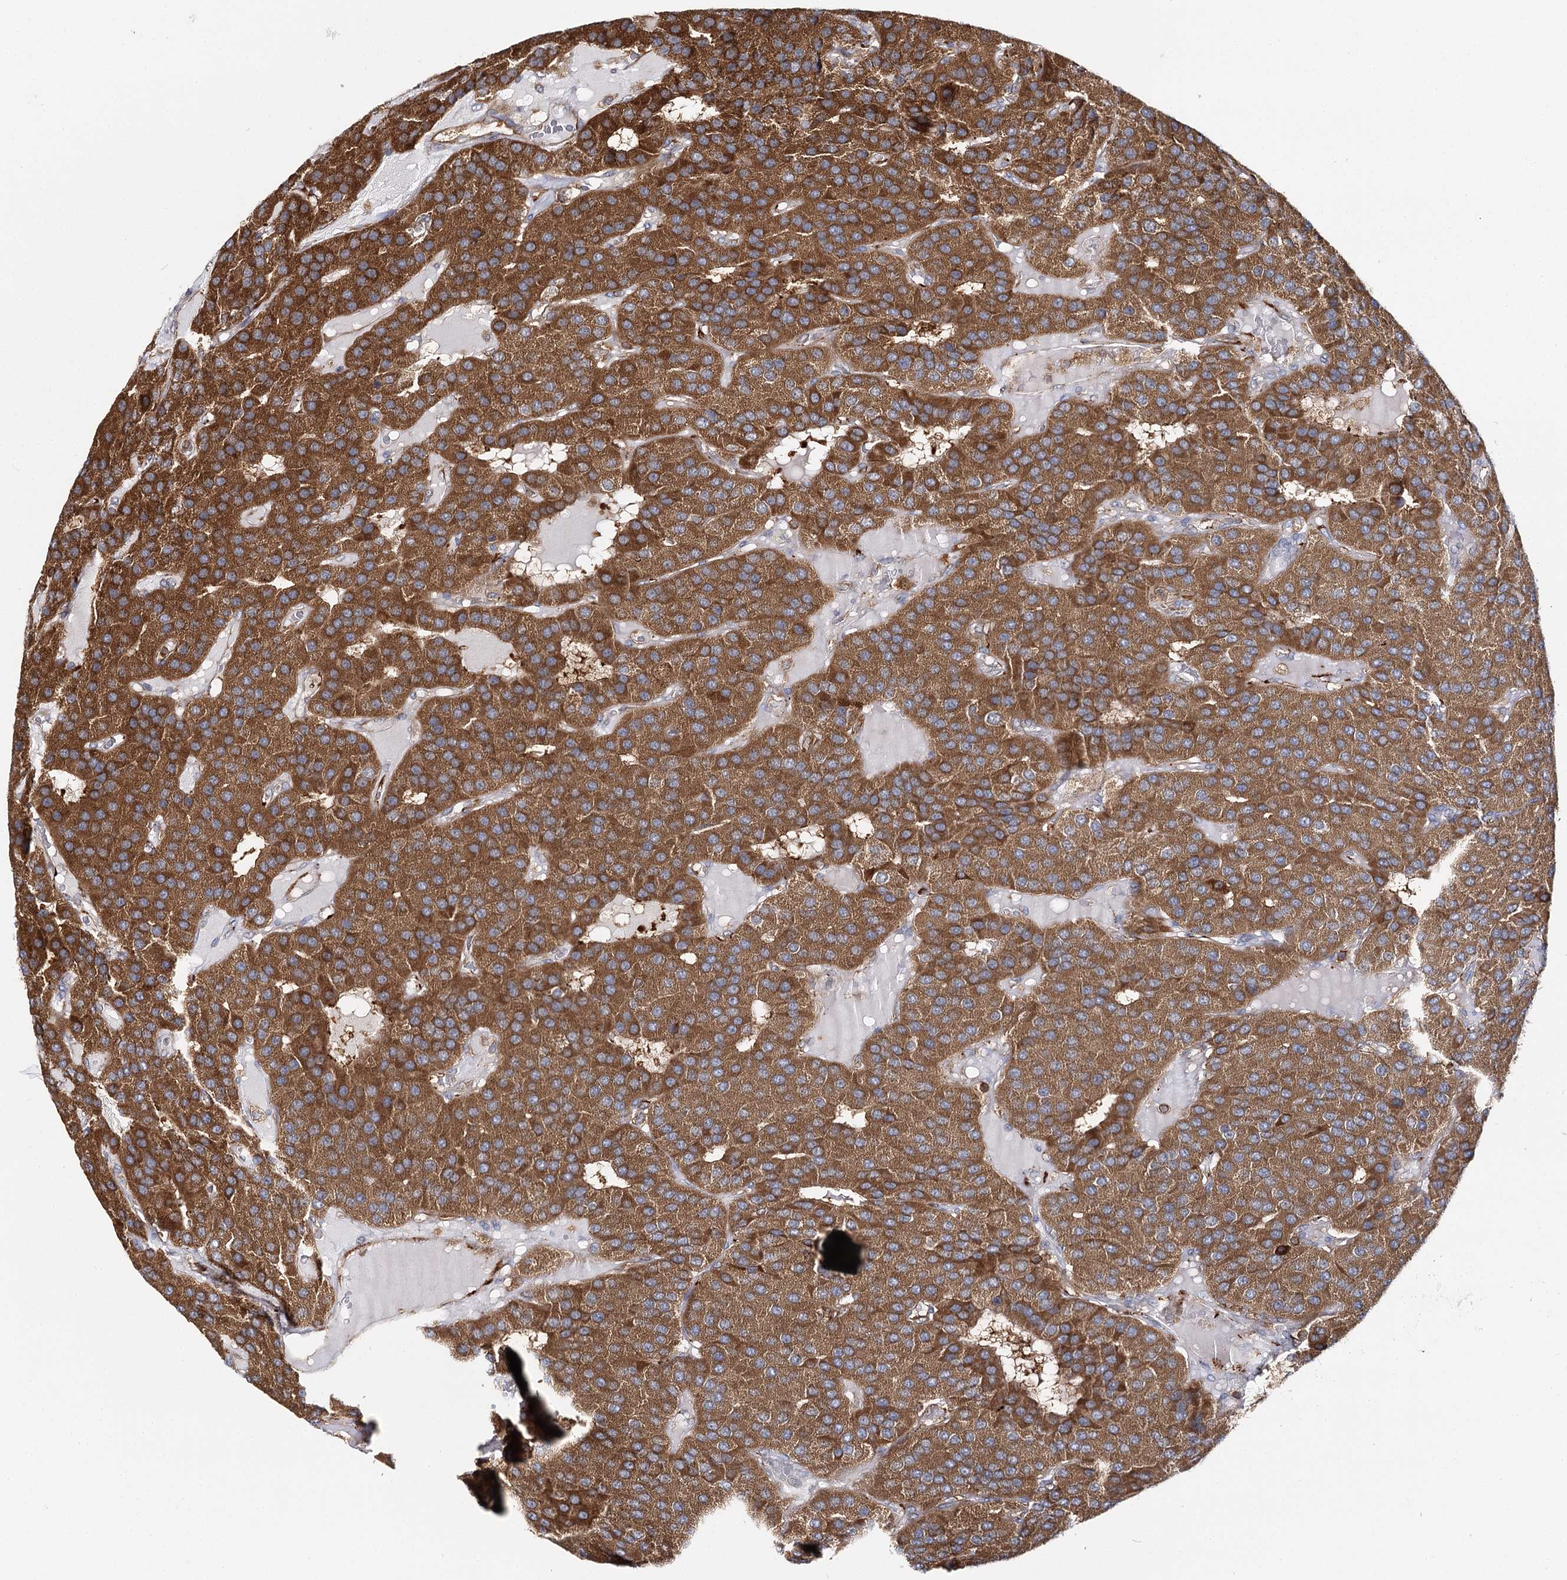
{"staining": {"intensity": "strong", "quantity": ">75%", "location": "cytoplasmic/membranous"}, "tissue": "parathyroid gland", "cell_type": "Glandular cells", "image_type": "normal", "snomed": [{"axis": "morphology", "description": "Normal tissue, NOS"}, {"axis": "morphology", "description": "Adenoma, NOS"}, {"axis": "topography", "description": "Parathyroid gland"}], "caption": "Protein expression analysis of unremarkable human parathyroid gland reveals strong cytoplasmic/membranous positivity in approximately >75% of glandular cells.", "gene": "SEC24B", "patient": {"sex": "female", "age": 86}}